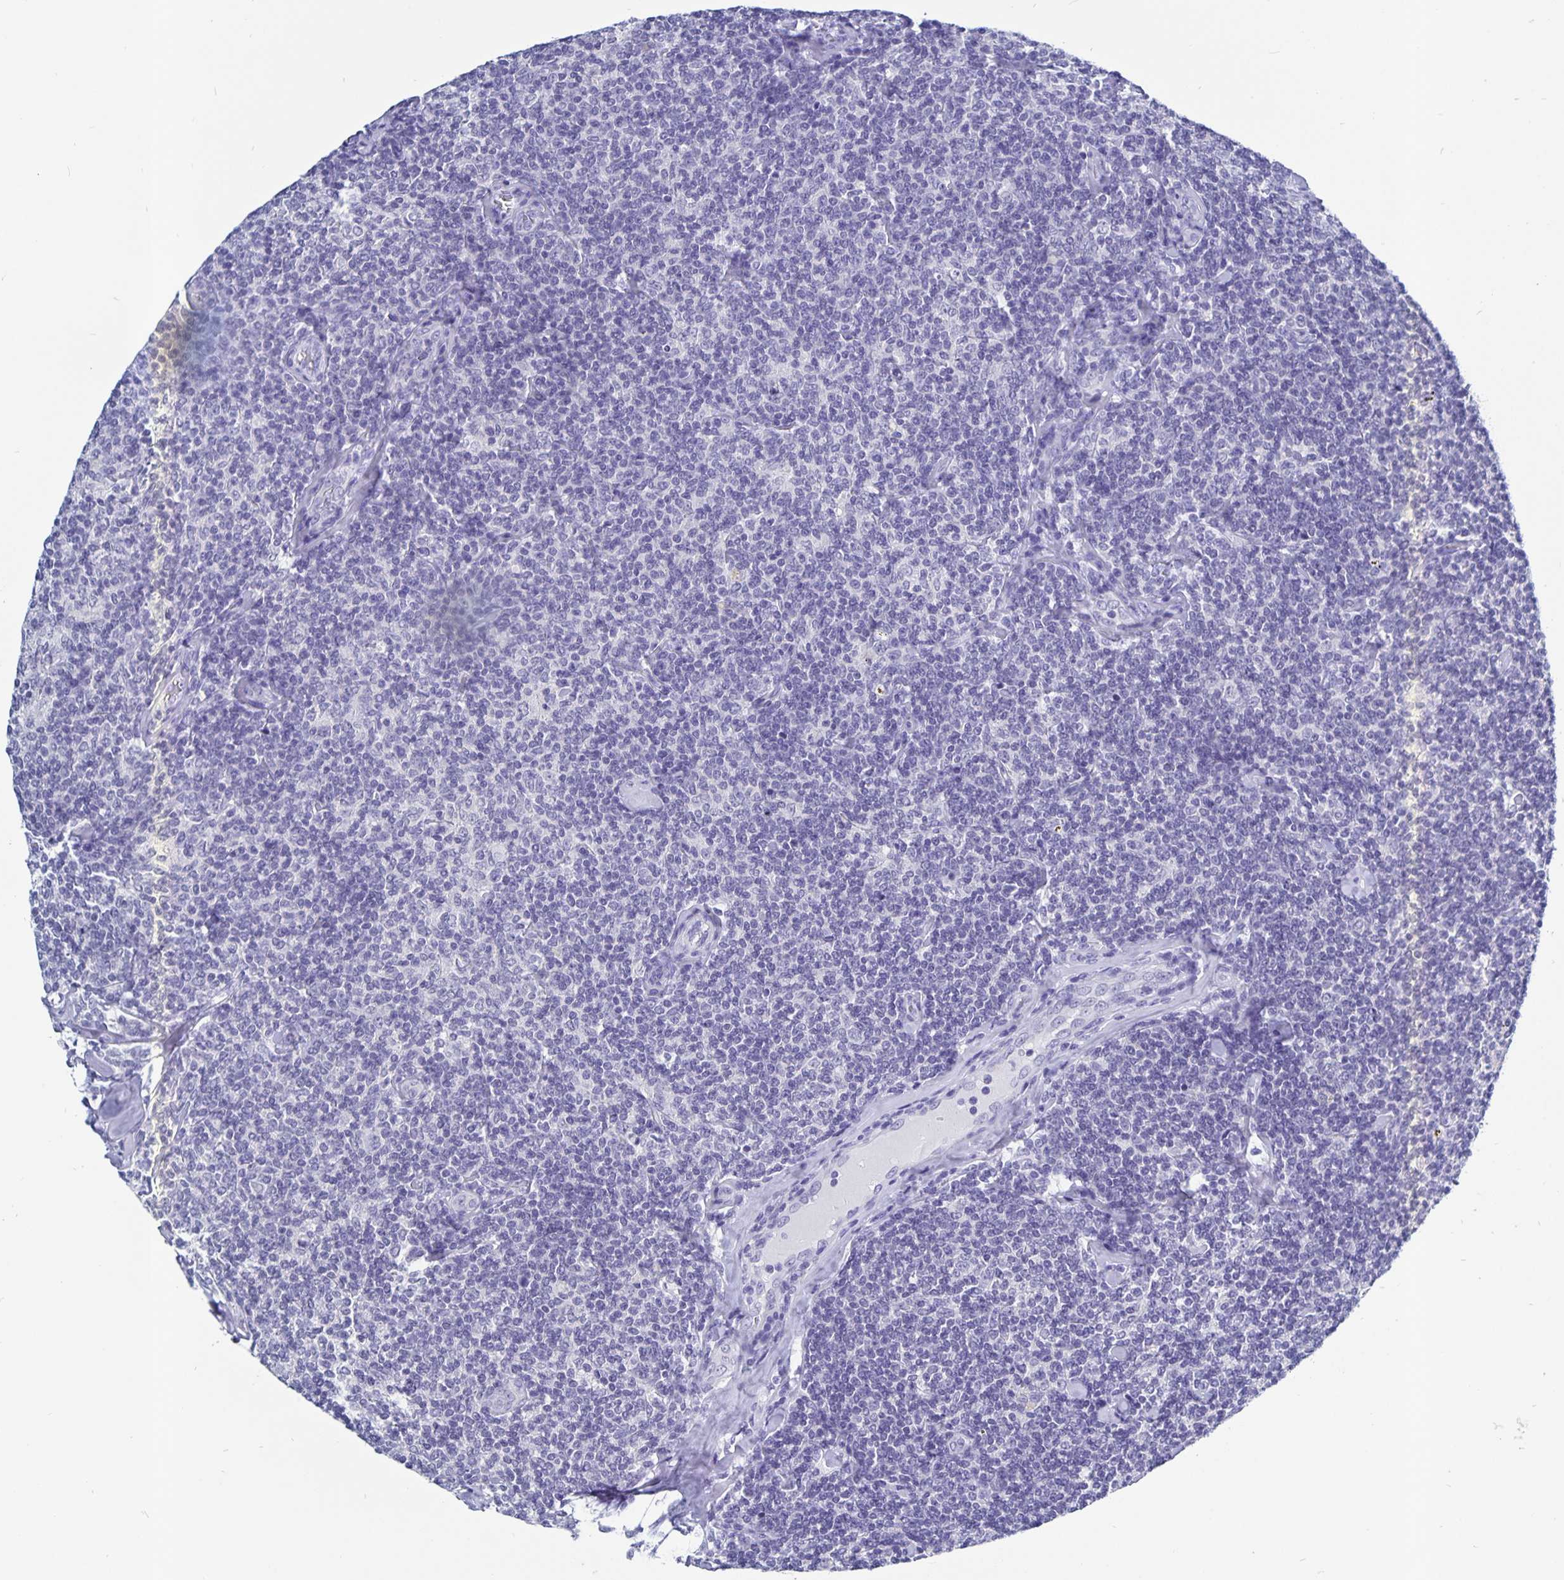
{"staining": {"intensity": "negative", "quantity": "none", "location": "none"}, "tissue": "lymphoma", "cell_type": "Tumor cells", "image_type": "cancer", "snomed": [{"axis": "morphology", "description": "Malignant lymphoma, non-Hodgkin's type, Low grade"}, {"axis": "topography", "description": "Lymph node"}], "caption": "Immunohistochemistry (IHC) photomicrograph of malignant lymphoma, non-Hodgkin's type (low-grade) stained for a protein (brown), which reveals no staining in tumor cells. Brightfield microscopy of immunohistochemistry stained with DAB (brown) and hematoxylin (blue), captured at high magnification.", "gene": "ODF3B", "patient": {"sex": "female", "age": 56}}